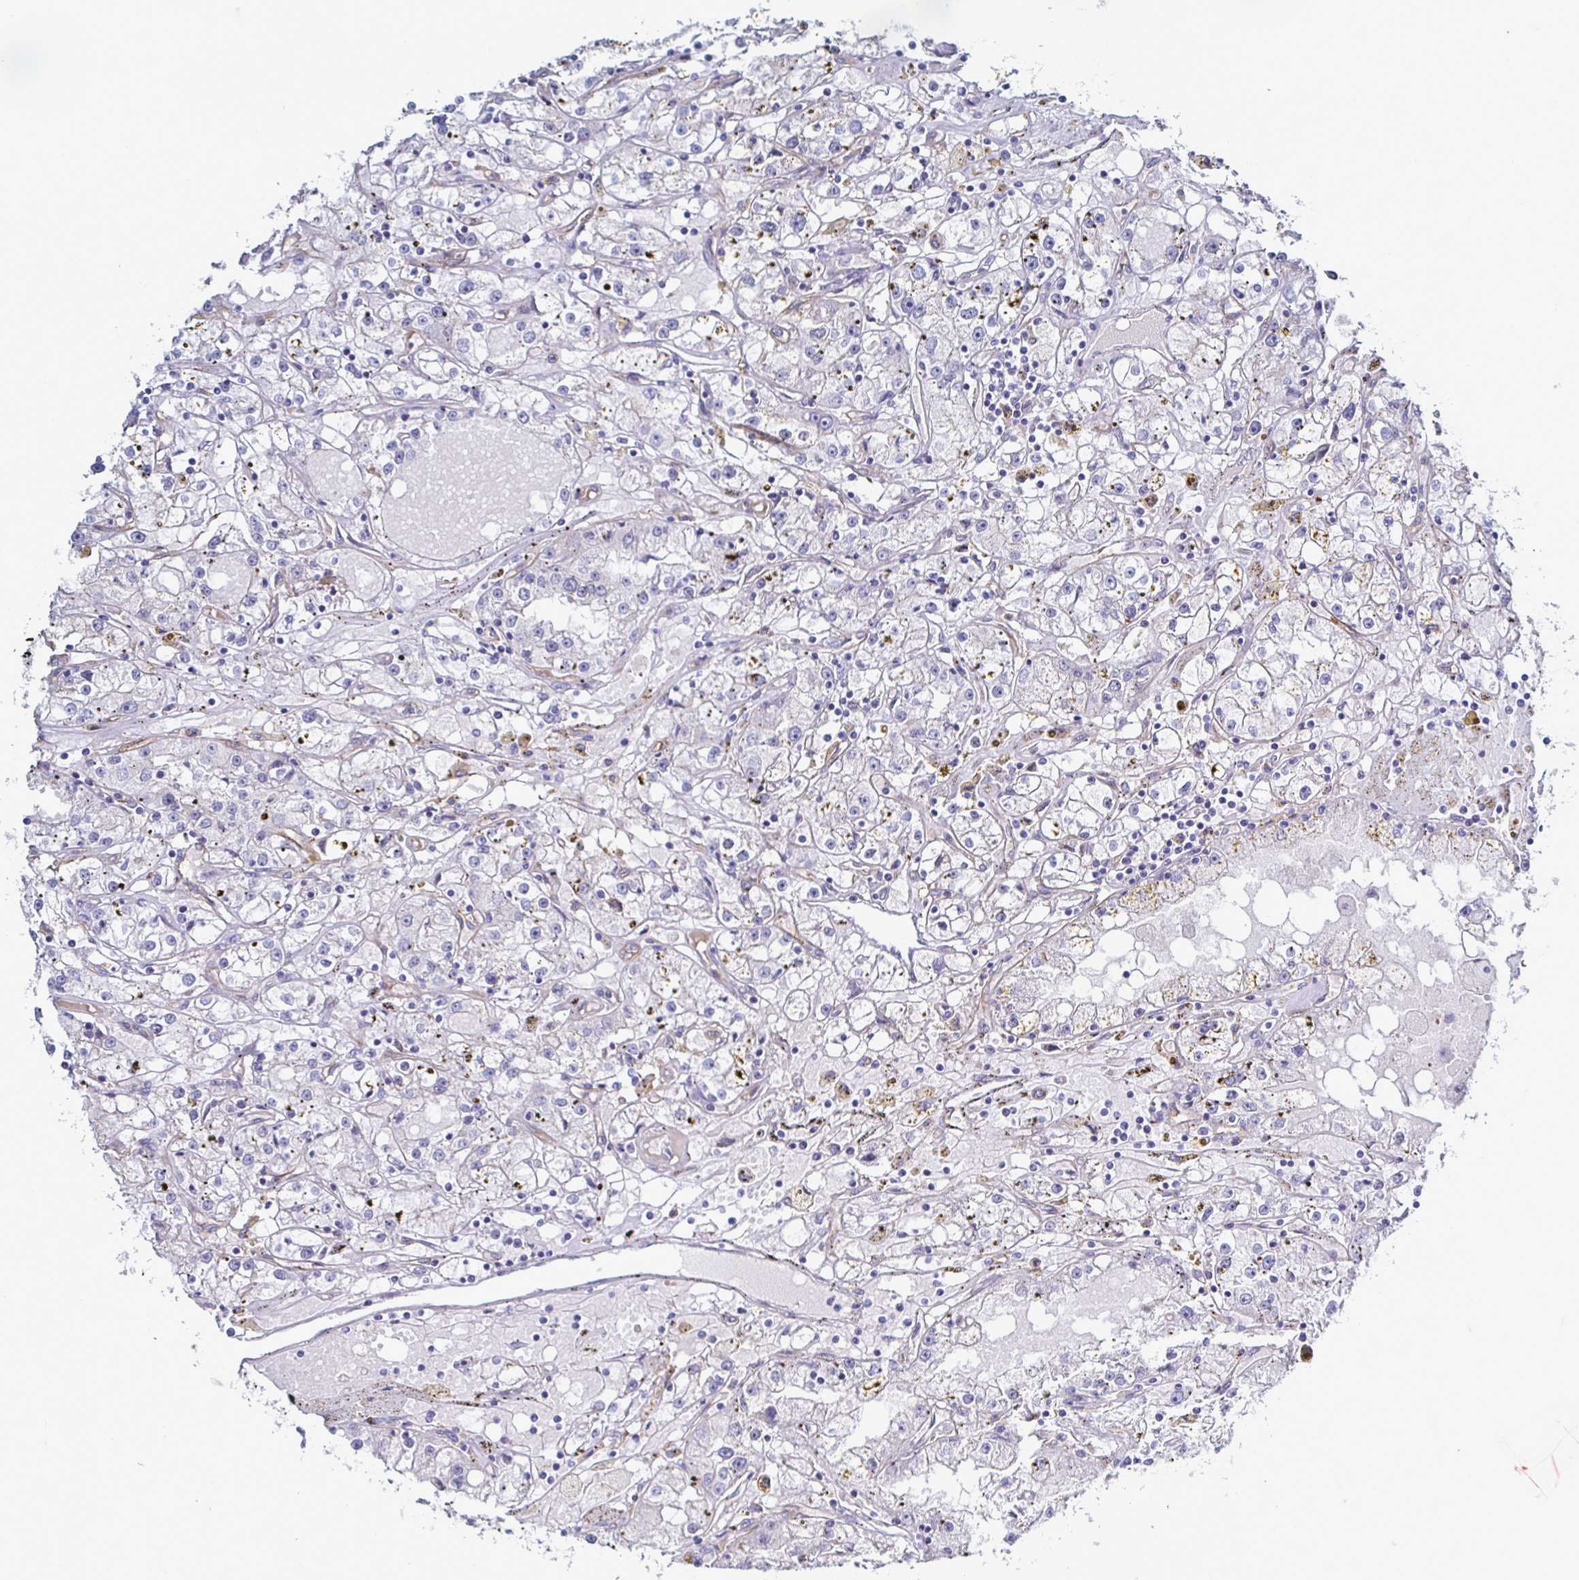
{"staining": {"intensity": "negative", "quantity": "none", "location": "none"}, "tissue": "renal cancer", "cell_type": "Tumor cells", "image_type": "cancer", "snomed": [{"axis": "morphology", "description": "Adenocarcinoma, NOS"}, {"axis": "topography", "description": "Kidney"}], "caption": "Protein analysis of renal adenocarcinoma displays no significant staining in tumor cells.", "gene": "ACSBG2", "patient": {"sex": "male", "age": 56}}